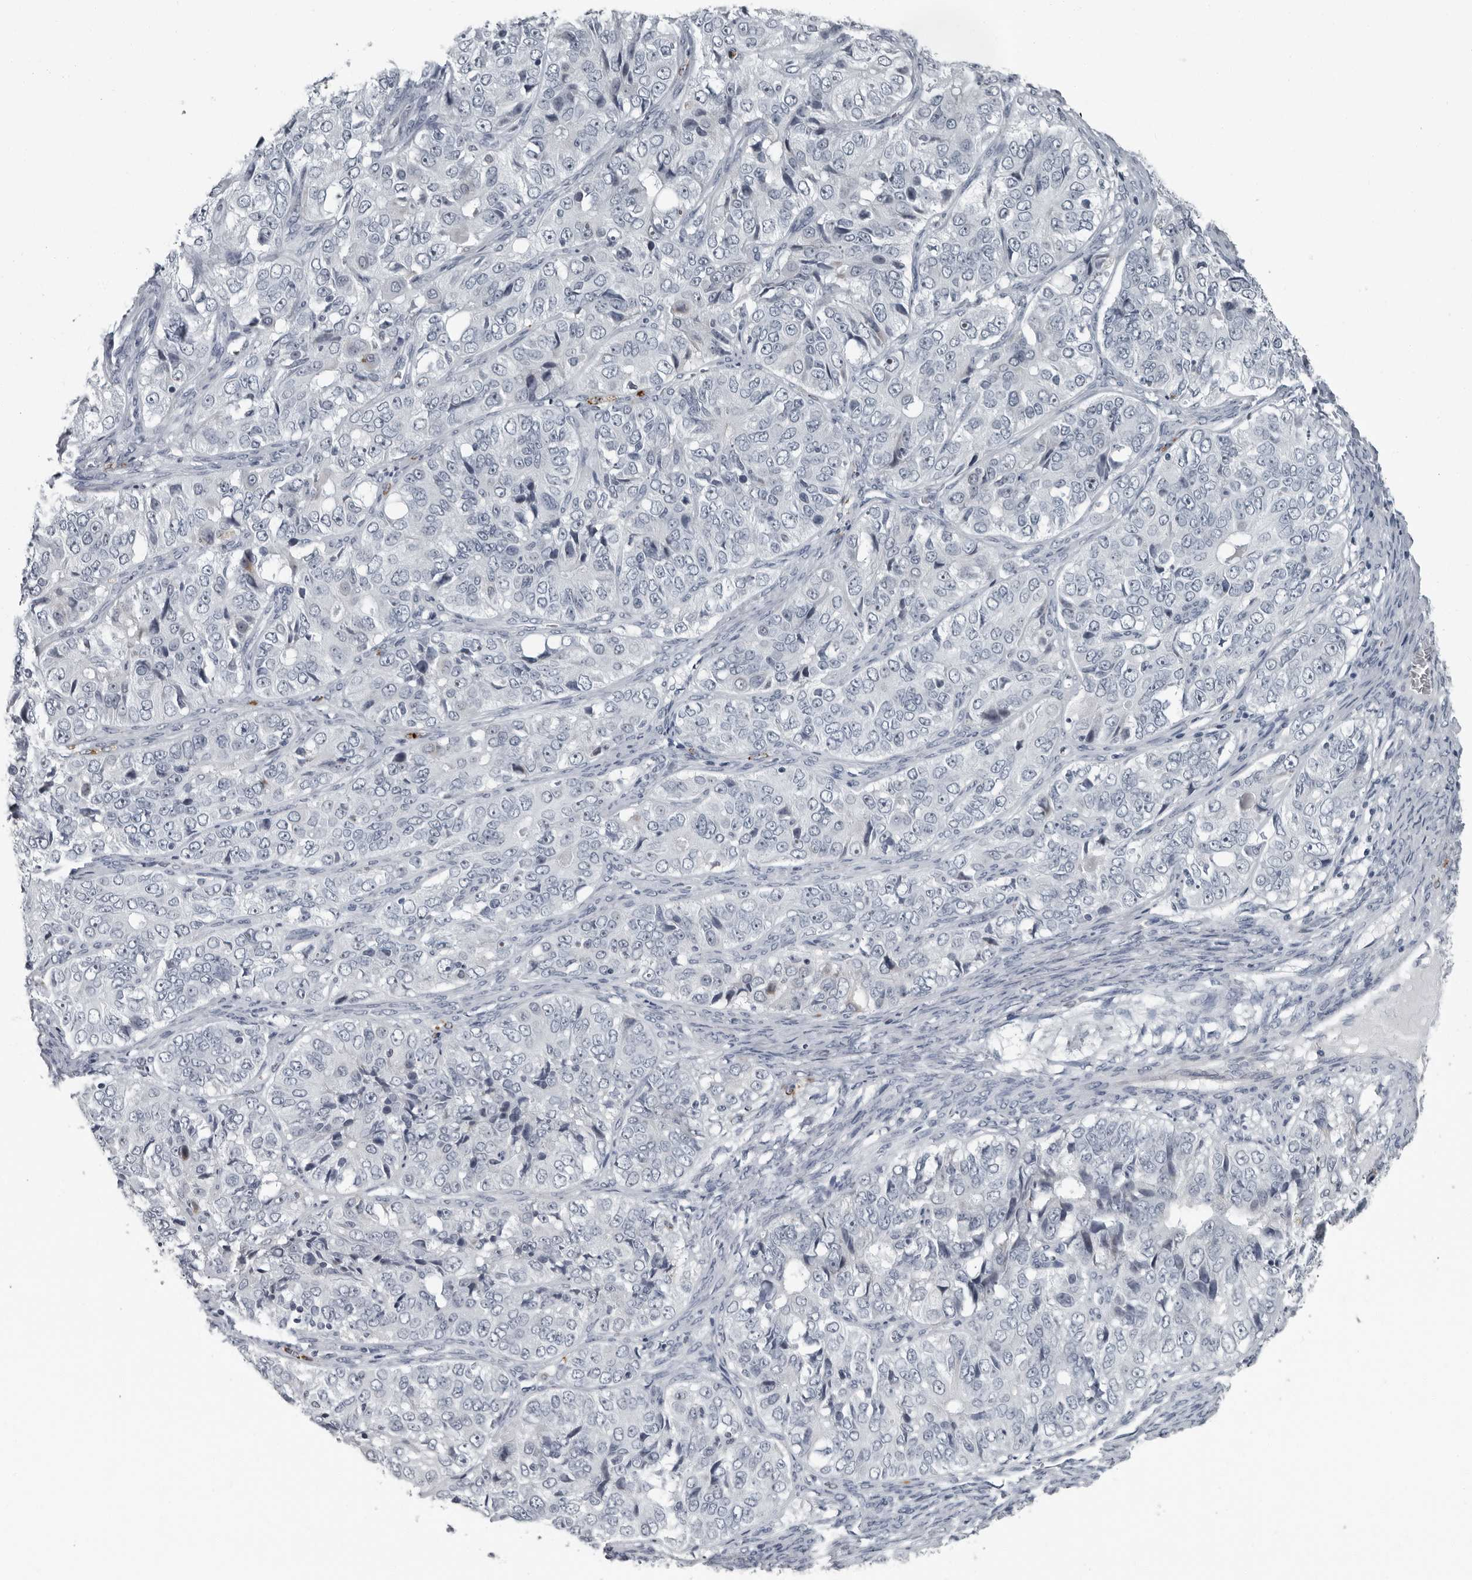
{"staining": {"intensity": "negative", "quantity": "none", "location": "none"}, "tissue": "ovarian cancer", "cell_type": "Tumor cells", "image_type": "cancer", "snomed": [{"axis": "morphology", "description": "Carcinoma, endometroid"}, {"axis": "topography", "description": "Ovary"}], "caption": "Tumor cells are negative for brown protein staining in endometroid carcinoma (ovarian).", "gene": "PDCD11", "patient": {"sex": "female", "age": 51}}